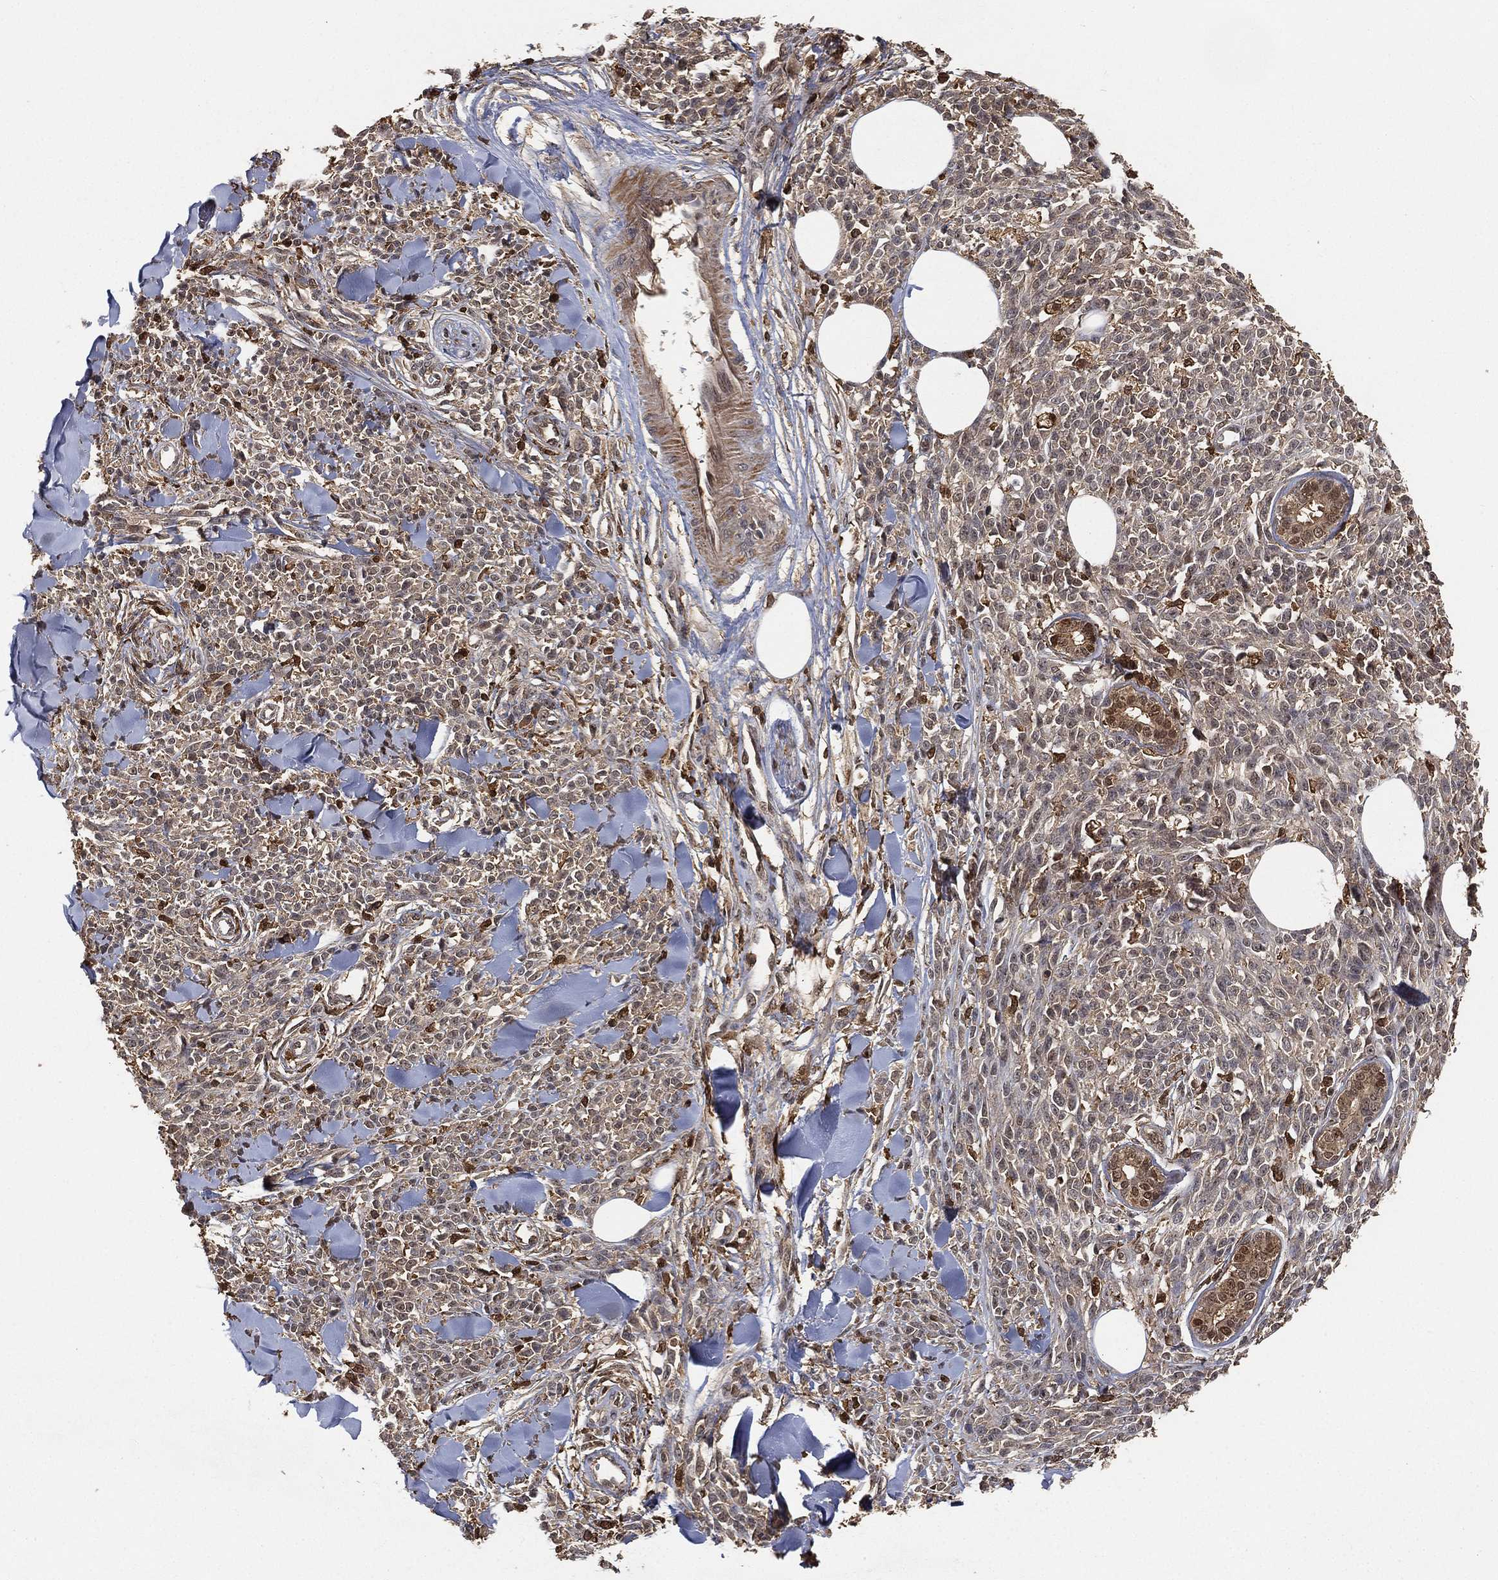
{"staining": {"intensity": "negative", "quantity": "none", "location": "none"}, "tissue": "melanoma", "cell_type": "Tumor cells", "image_type": "cancer", "snomed": [{"axis": "morphology", "description": "Malignant melanoma, NOS"}, {"axis": "topography", "description": "Skin"}, {"axis": "topography", "description": "Skin of trunk"}], "caption": "Micrograph shows no significant protein expression in tumor cells of melanoma. Nuclei are stained in blue.", "gene": "CRYL1", "patient": {"sex": "male", "age": 74}}